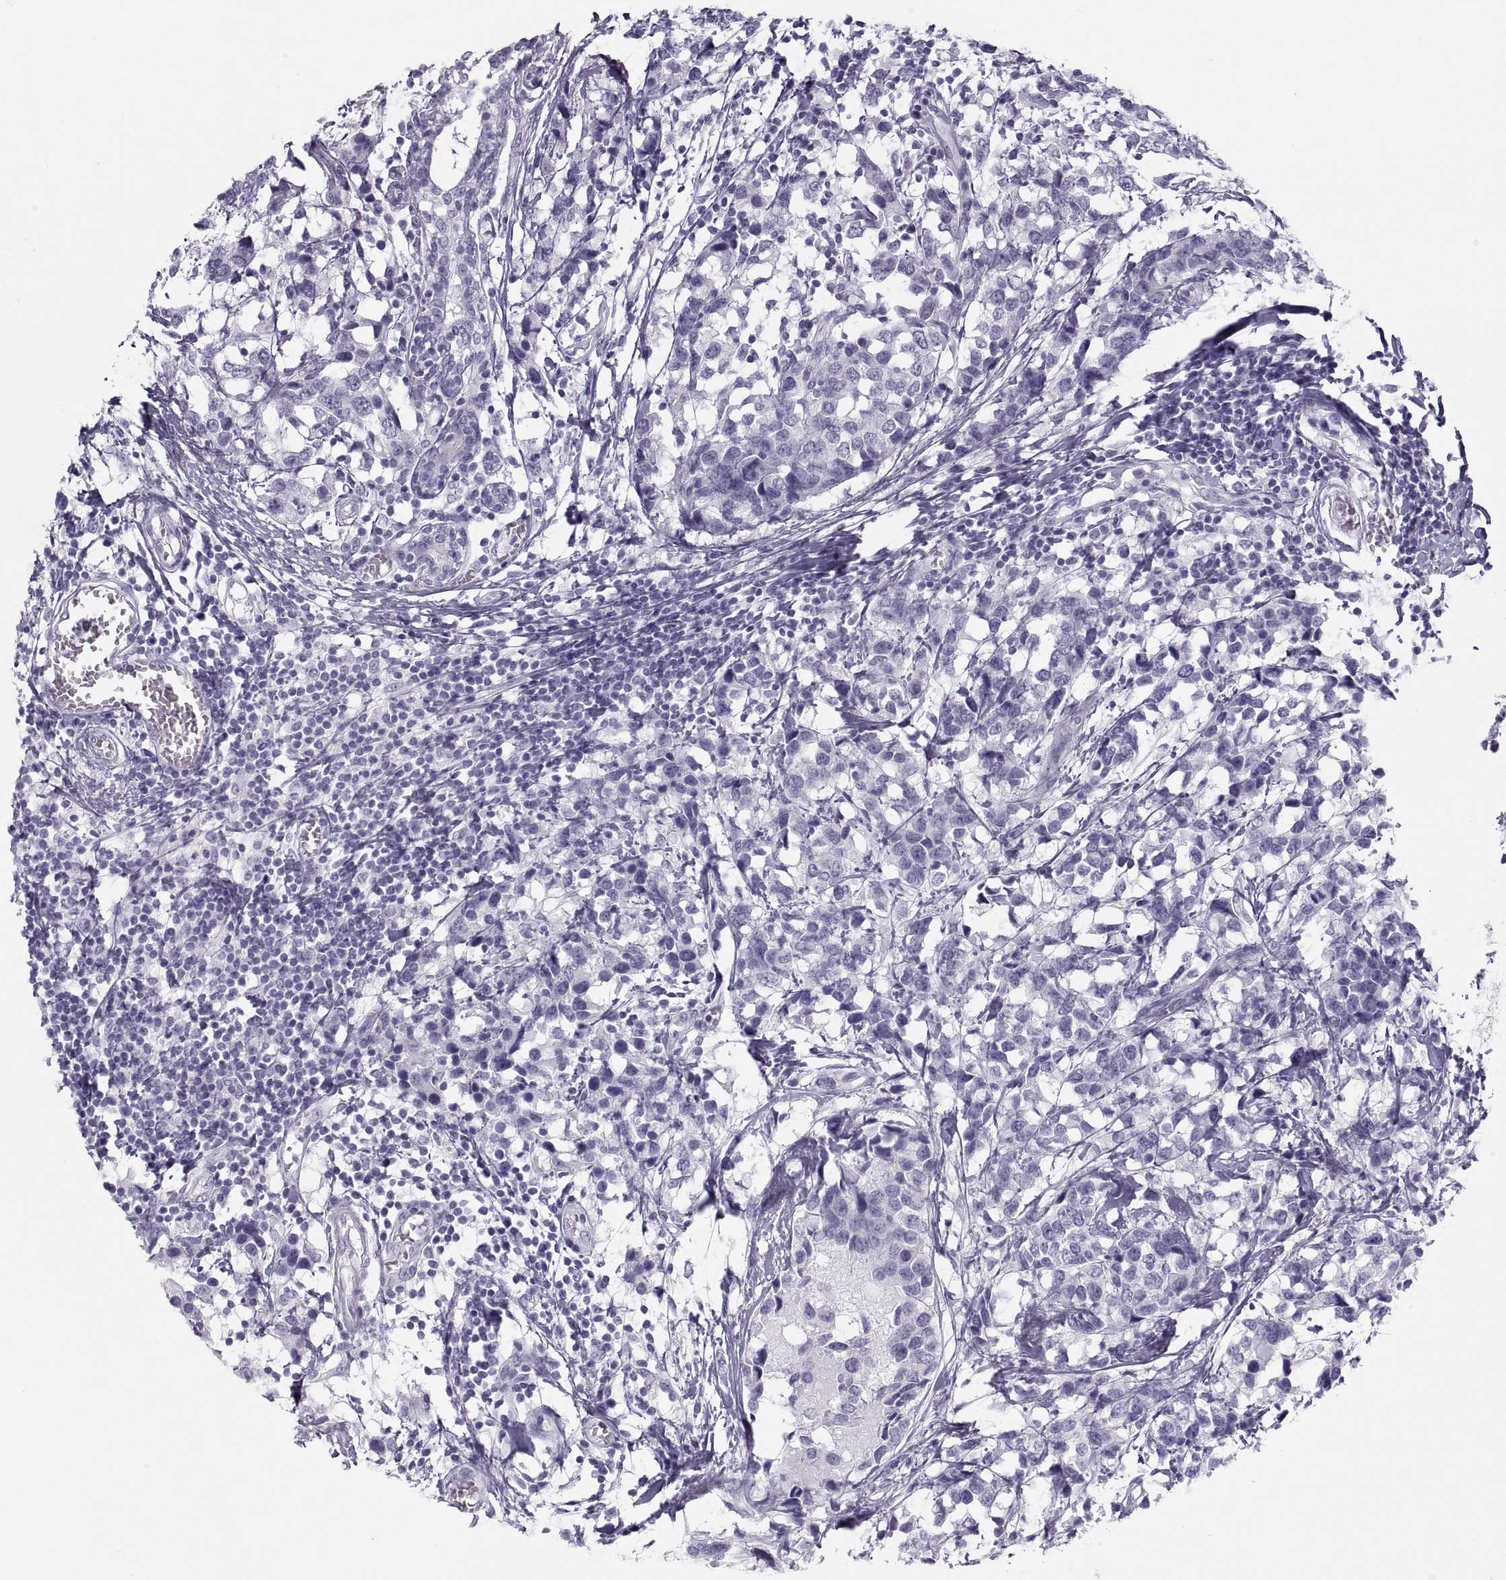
{"staining": {"intensity": "negative", "quantity": "none", "location": "none"}, "tissue": "breast cancer", "cell_type": "Tumor cells", "image_type": "cancer", "snomed": [{"axis": "morphology", "description": "Lobular carcinoma"}, {"axis": "topography", "description": "Breast"}], "caption": "Immunohistochemistry of breast cancer shows no positivity in tumor cells.", "gene": "SEMG1", "patient": {"sex": "female", "age": 59}}